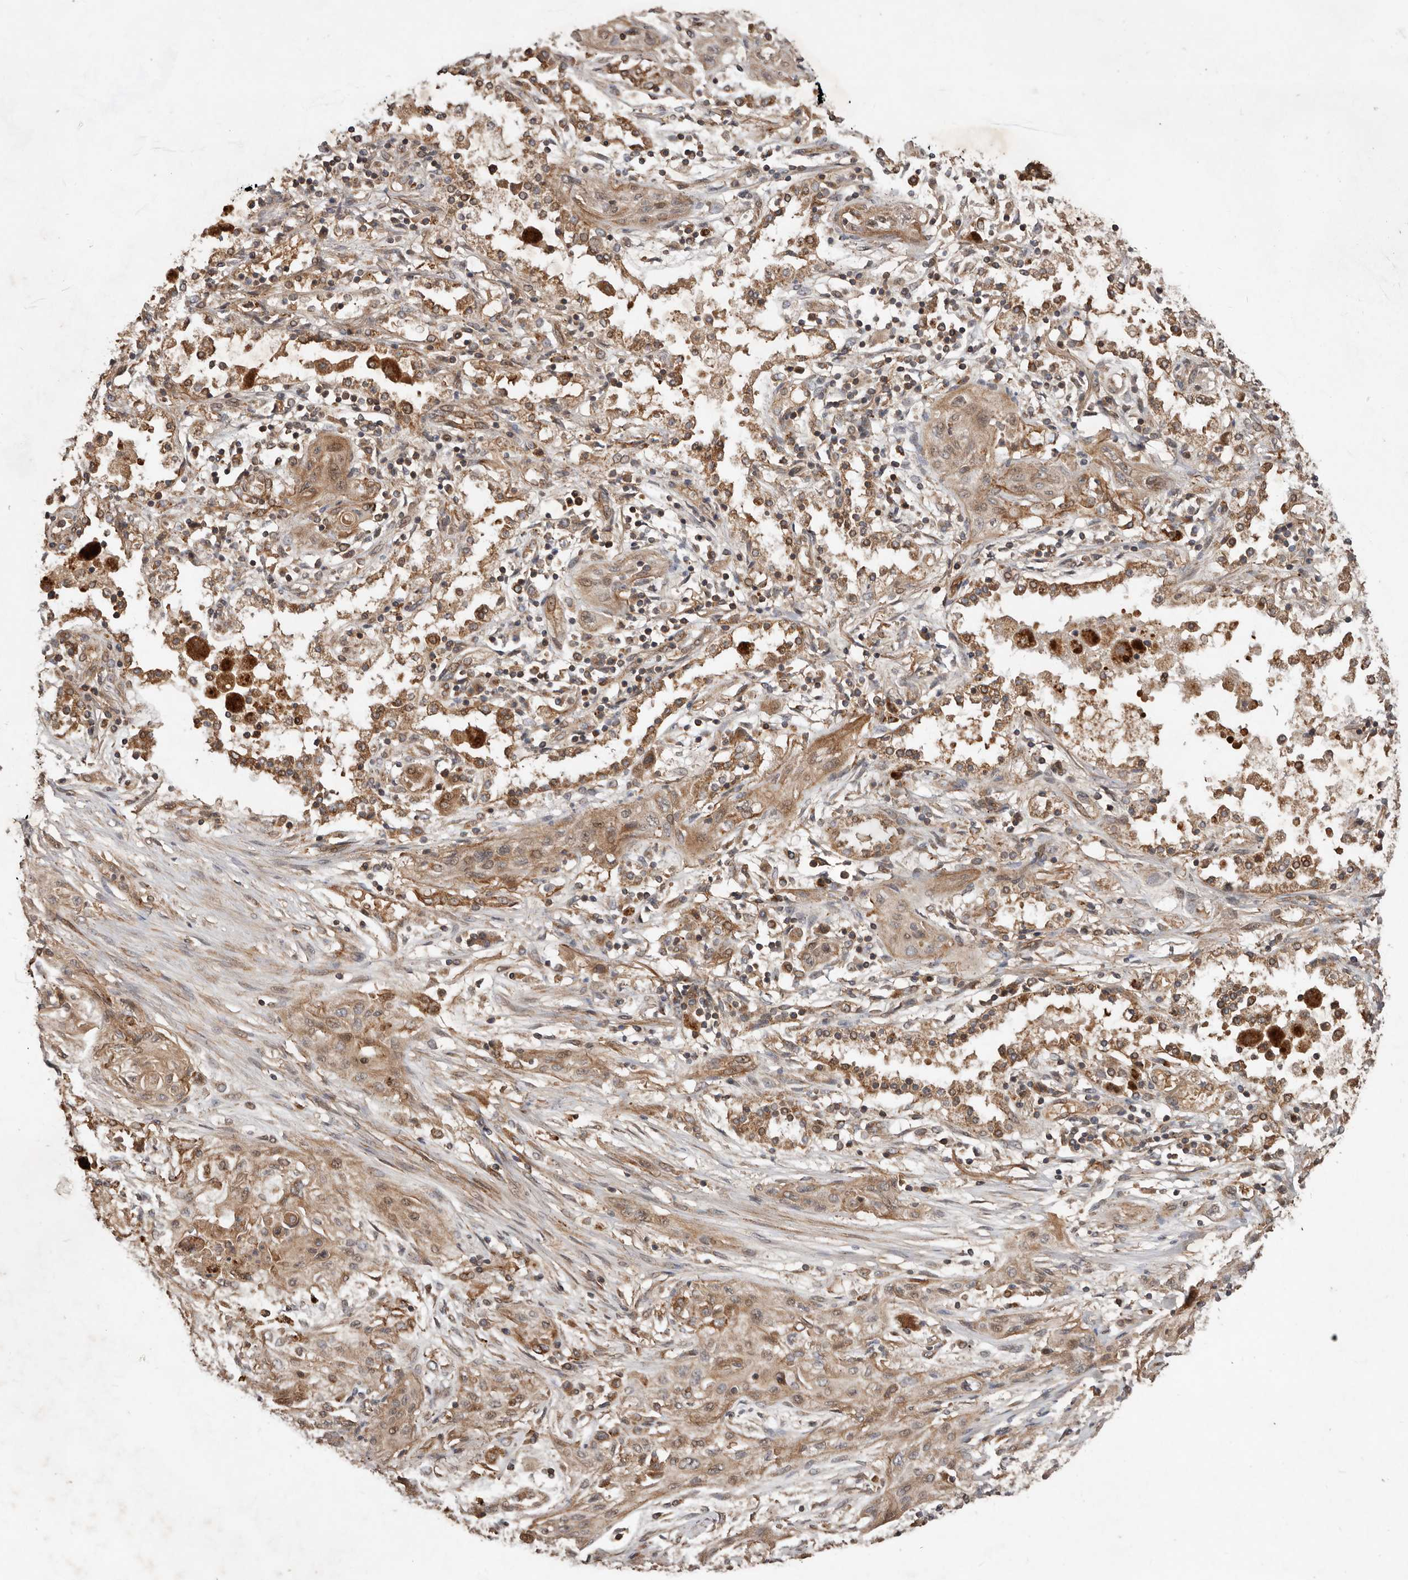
{"staining": {"intensity": "weak", "quantity": ">75%", "location": "cytoplasmic/membranous"}, "tissue": "lung cancer", "cell_type": "Tumor cells", "image_type": "cancer", "snomed": [{"axis": "morphology", "description": "Squamous cell carcinoma, NOS"}, {"axis": "topography", "description": "Lung"}], "caption": "Immunohistochemical staining of squamous cell carcinoma (lung) exhibits low levels of weak cytoplasmic/membranous staining in about >75% of tumor cells. (IHC, brightfield microscopy, high magnification).", "gene": "STK36", "patient": {"sex": "female", "age": 47}}